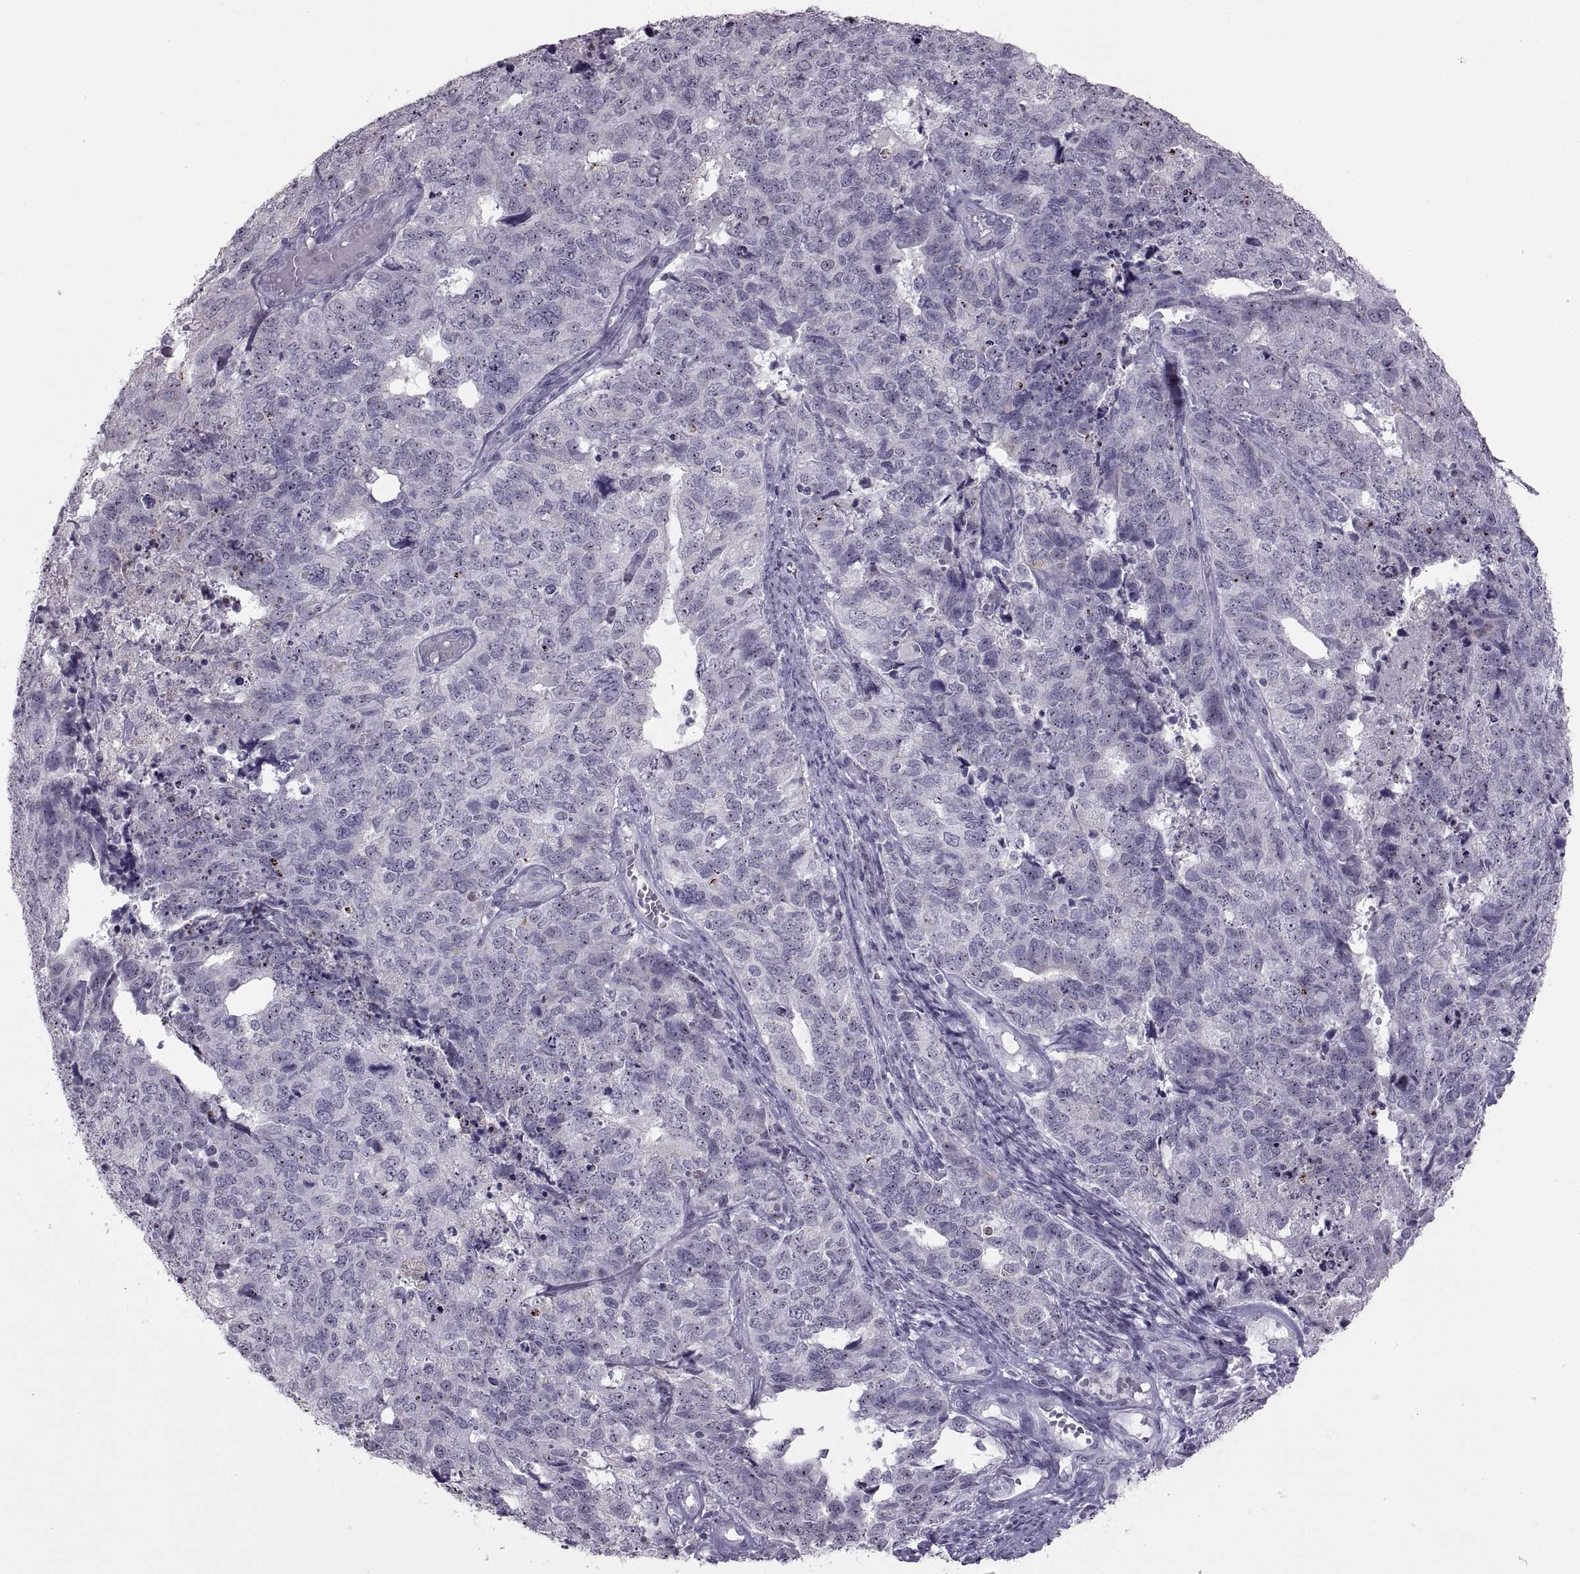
{"staining": {"intensity": "negative", "quantity": "none", "location": "none"}, "tissue": "cervical cancer", "cell_type": "Tumor cells", "image_type": "cancer", "snomed": [{"axis": "morphology", "description": "Squamous cell carcinoma, NOS"}, {"axis": "topography", "description": "Cervix"}], "caption": "Immunohistochemistry (IHC) micrograph of cervical cancer (squamous cell carcinoma) stained for a protein (brown), which exhibits no expression in tumor cells.", "gene": "ASIC2", "patient": {"sex": "female", "age": 63}}